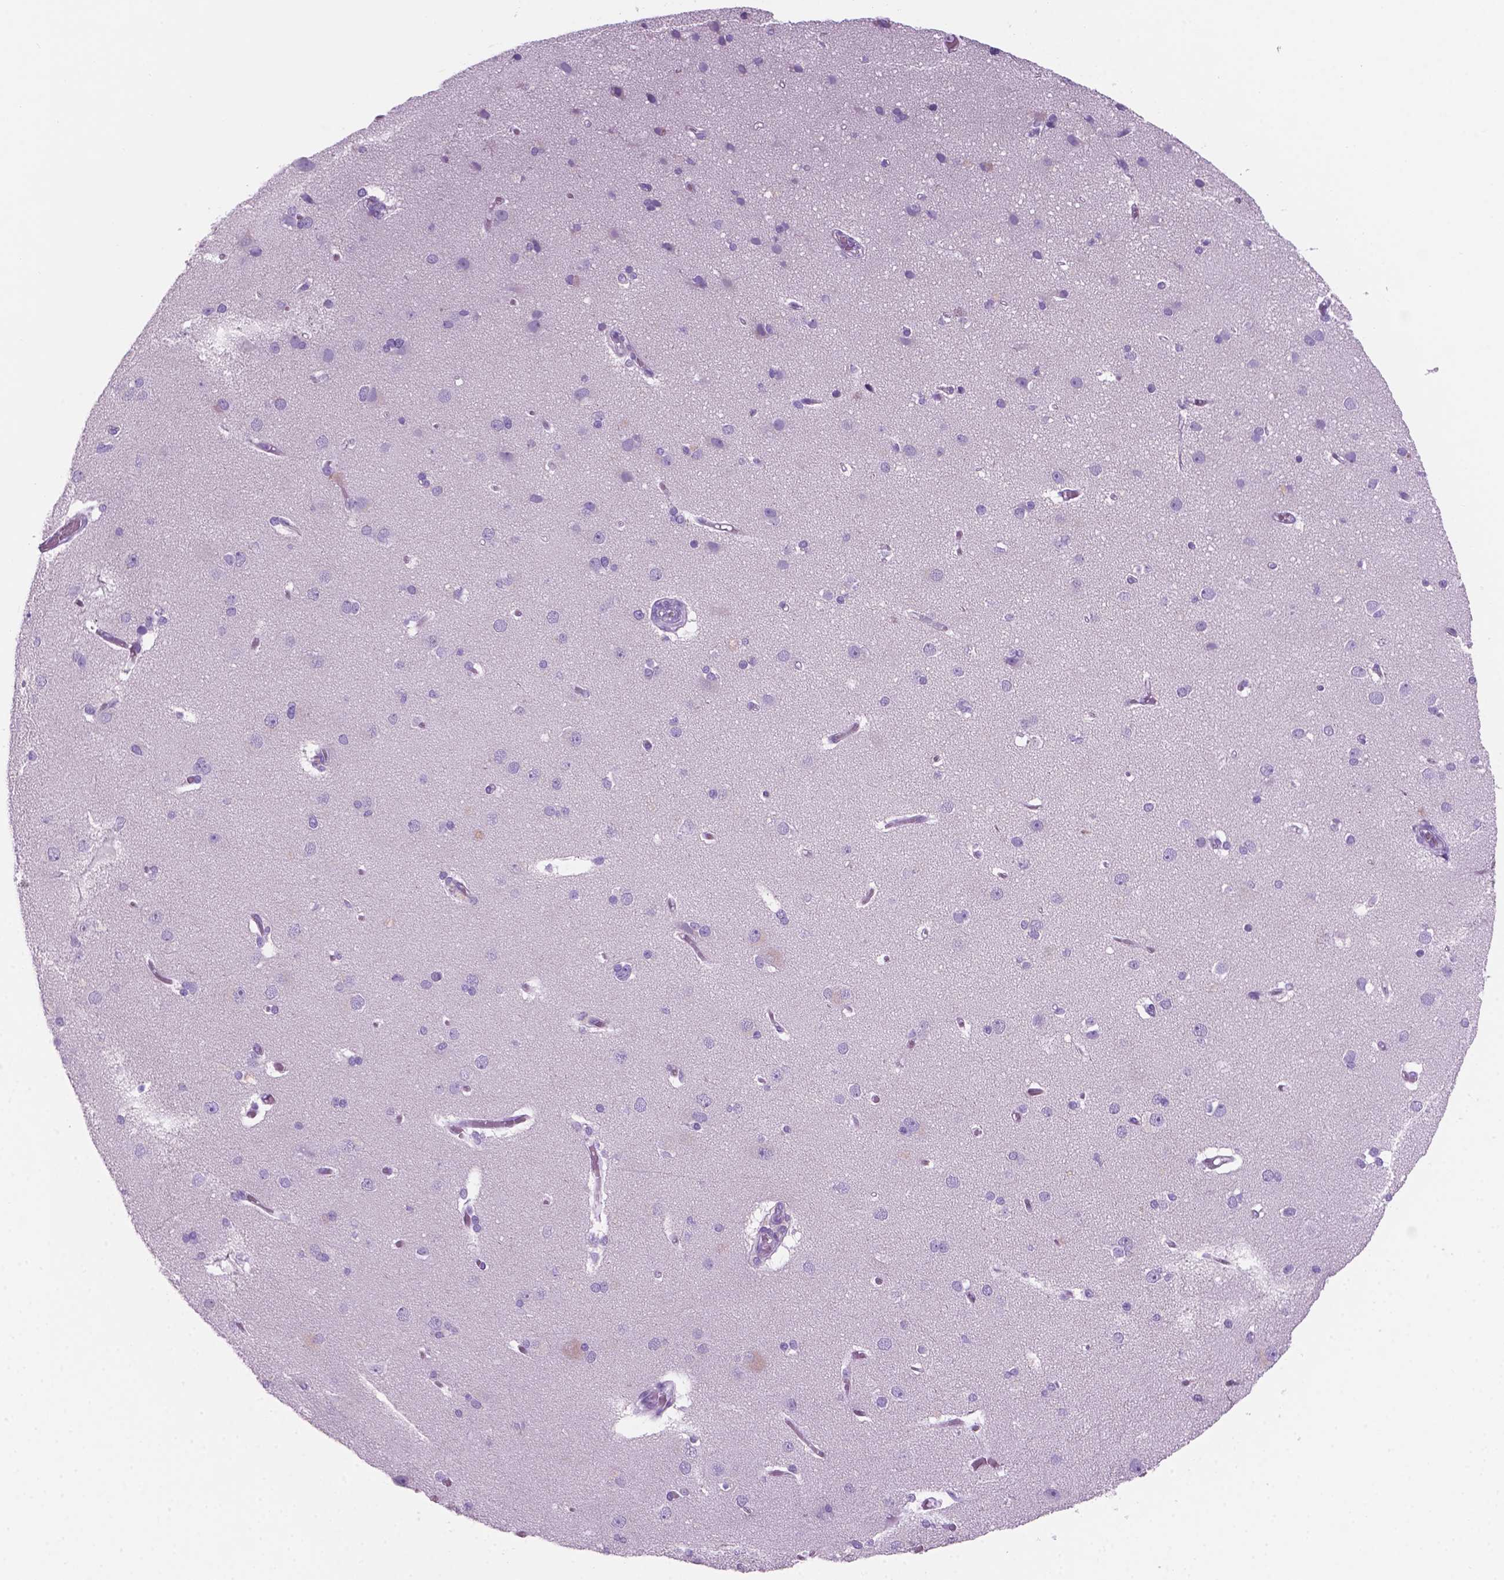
{"staining": {"intensity": "negative", "quantity": "none", "location": "none"}, "tissue": "cerebral cortex", "cell_type": "Endothelial cells", "image_type": "normal", "snomed": [{"axis": "morphology", "description": "Normal tissue, NOS"}, {"axis": "morphology", "description": "Glioma, malignant, High grade"}, {"axis": "topography", "description": "Cerebral cortex"}], "caption": "Protein analysis of normal cerebral cortex displays no significant staining in endothelial cells. Brightfield microscopy of immunohistochemistry stained with DAB (3,3'-diaminobenzidine) (brown) and hematoxylin (blue), captured at high magnification.", "gene": "GRIN2B", "patient": {"sex": "male", "age": 71}}